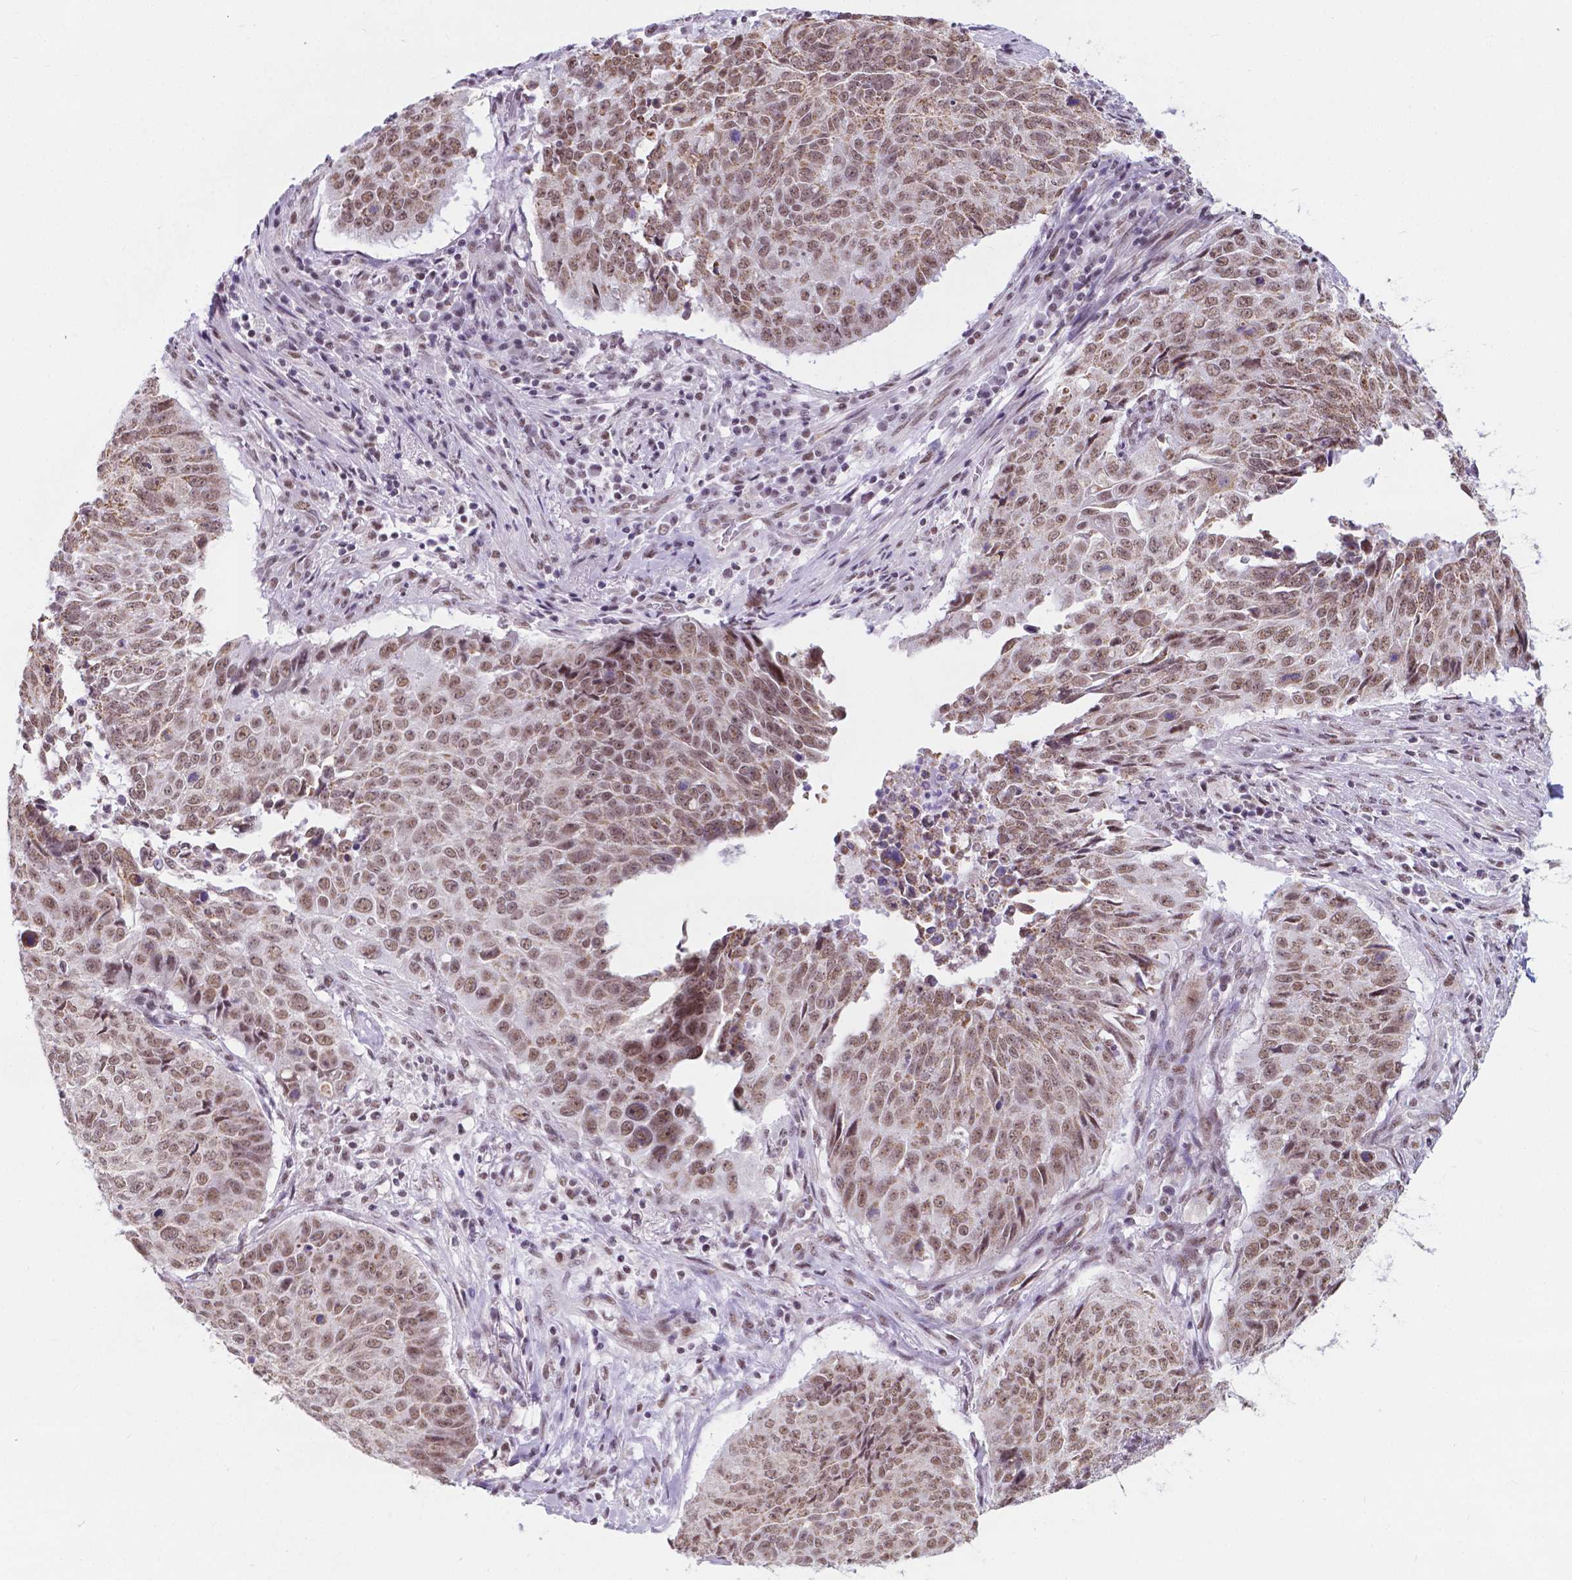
{"staining": {"intensity": "moderate", "quantity": ">75%", "location": "nuclear"}, "tissue": "lung cancer", "cell_type": "Tumor cells", "image_type": "cancer", "snomed": [{"axis": "morphology", "description": "Normal tissue, NOS"}, {"axis": "morphology", "description": "Squamous cell carcinoma, NOS"}, {"axis": "topography", "description": "Bronchus"}, {"axis": "topography", "description": "Lung"}], "caption": "An image of lung cancer stained for a protein shows moderate nuclear brown staining in tumor cells.", "gene": "BCAS2", "patient": {"sex": "male", "age": 64}}